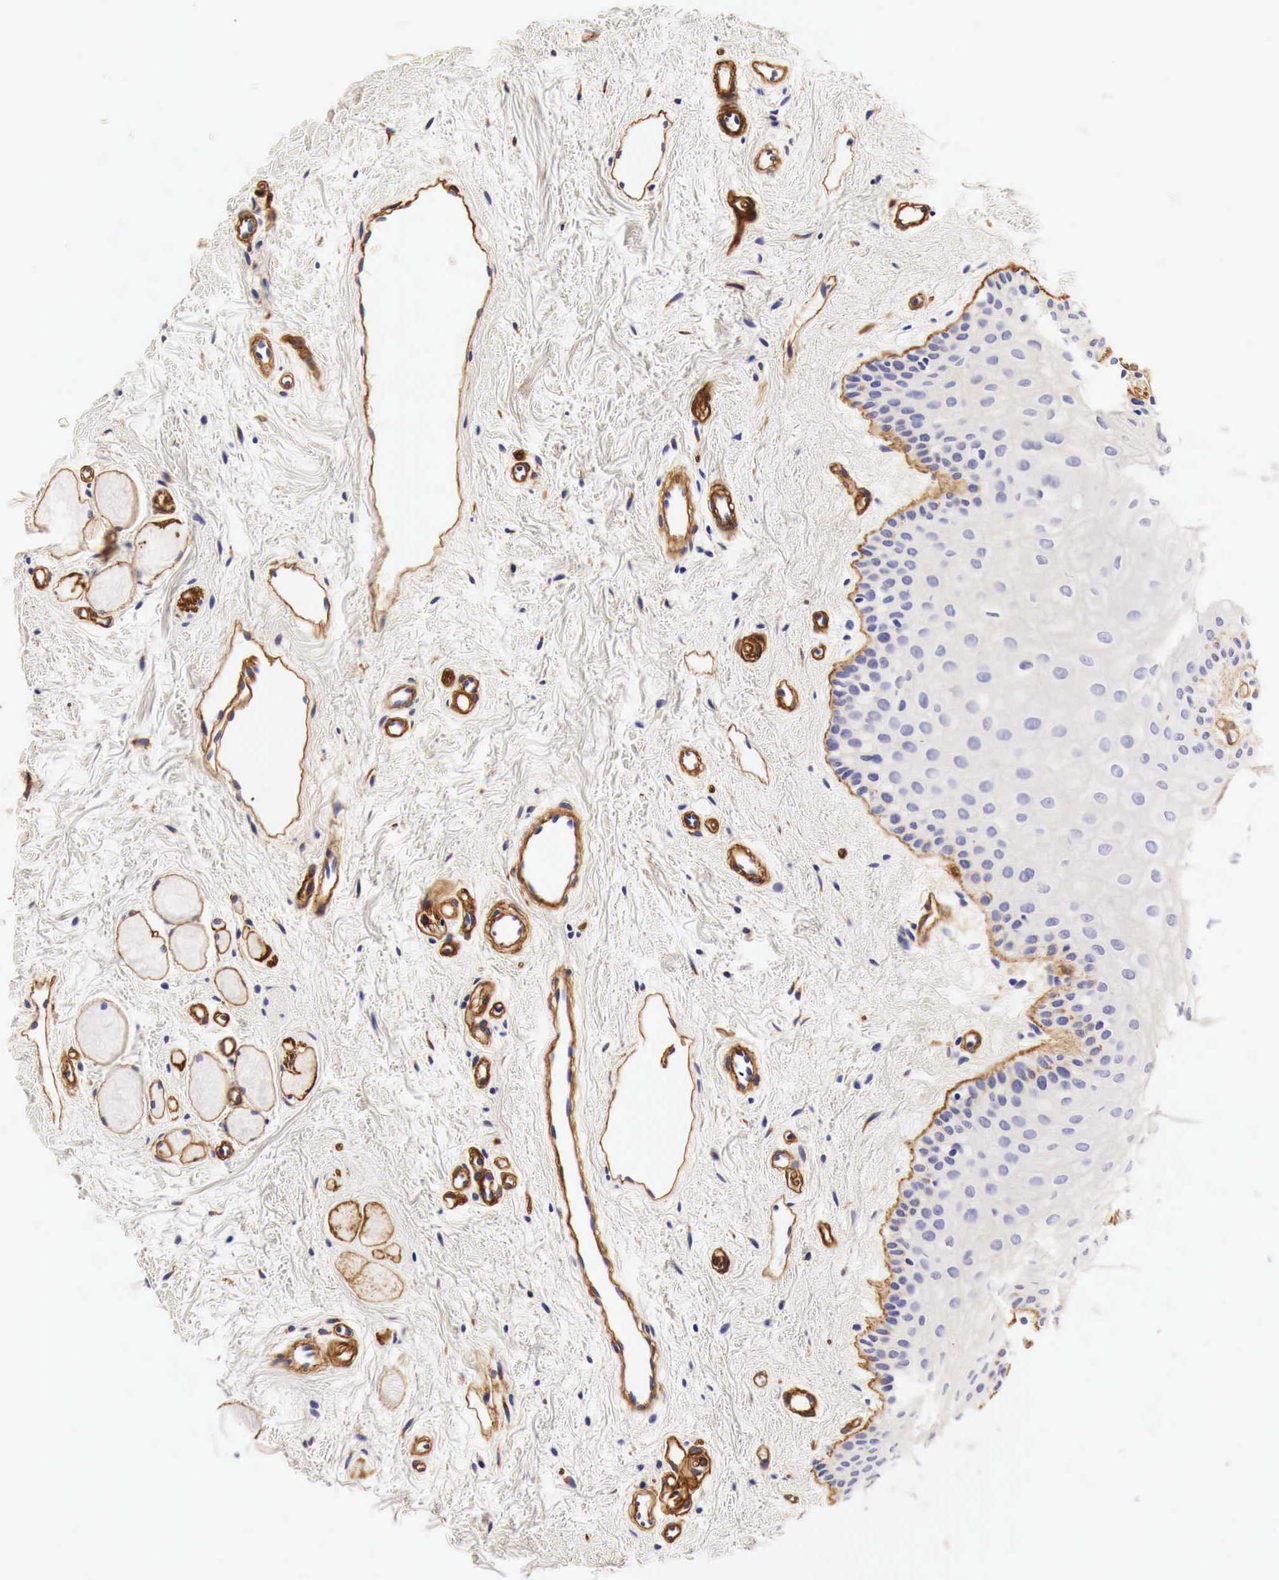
{"staining": {"intensity": "negative", "quantity": "none", "location": "none"}, "tissue": "oral mucosa", "cell_type": "Squamous epithelial cells", "image_type": "normal", "snomed": [{"axis": "morphology", "description": "Normal tissue, NOS"}, {"axis": "topography", "description": "Oral tissue"}], "caption": "This is an IHC photomicrograph of normal oral mucosa. There is no expression in squamous epithelial cells.", "gene": "LAMB2", "patient": {"sex": "male", "age": 14}}